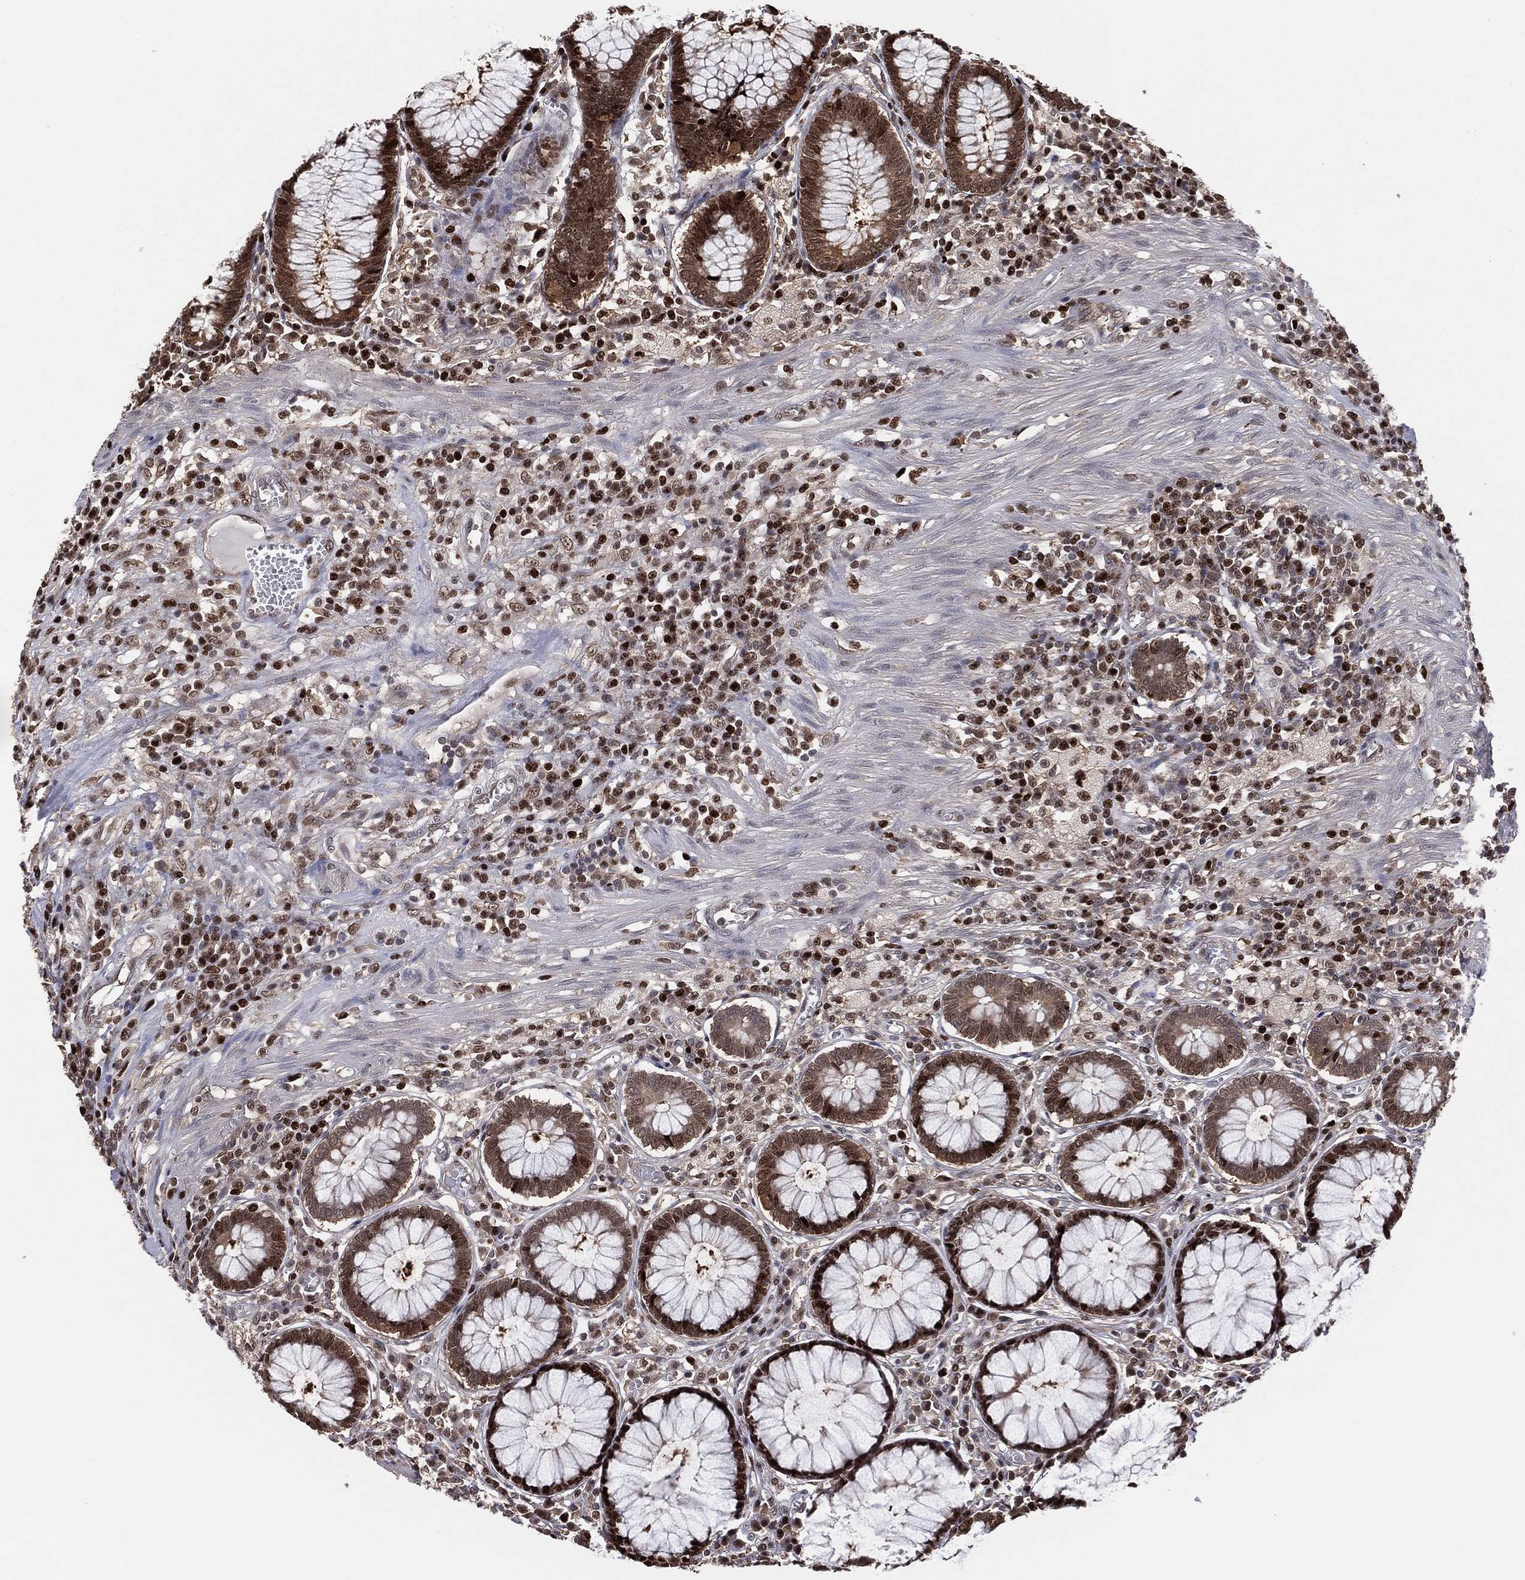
{"staining": {"intensity": "moderate", "quantity": "<25%", "location": "nuclear"}, "tissue": "colon", "cell_type": "Endothelial cells", "image_type": "normal", "snomed": [{"axis": "morphology", "description": "Normal tissue, NOS"}, {"axis": "topography", "description": "Colon"}], "caption": "Immunohistochemistry of unremarkable colon exhibits low levels of moderate nuclear positivity in about <25% of endothelial cells.", "gene": "PSMA1", "patient": {"sex": "male", "age": 65}}